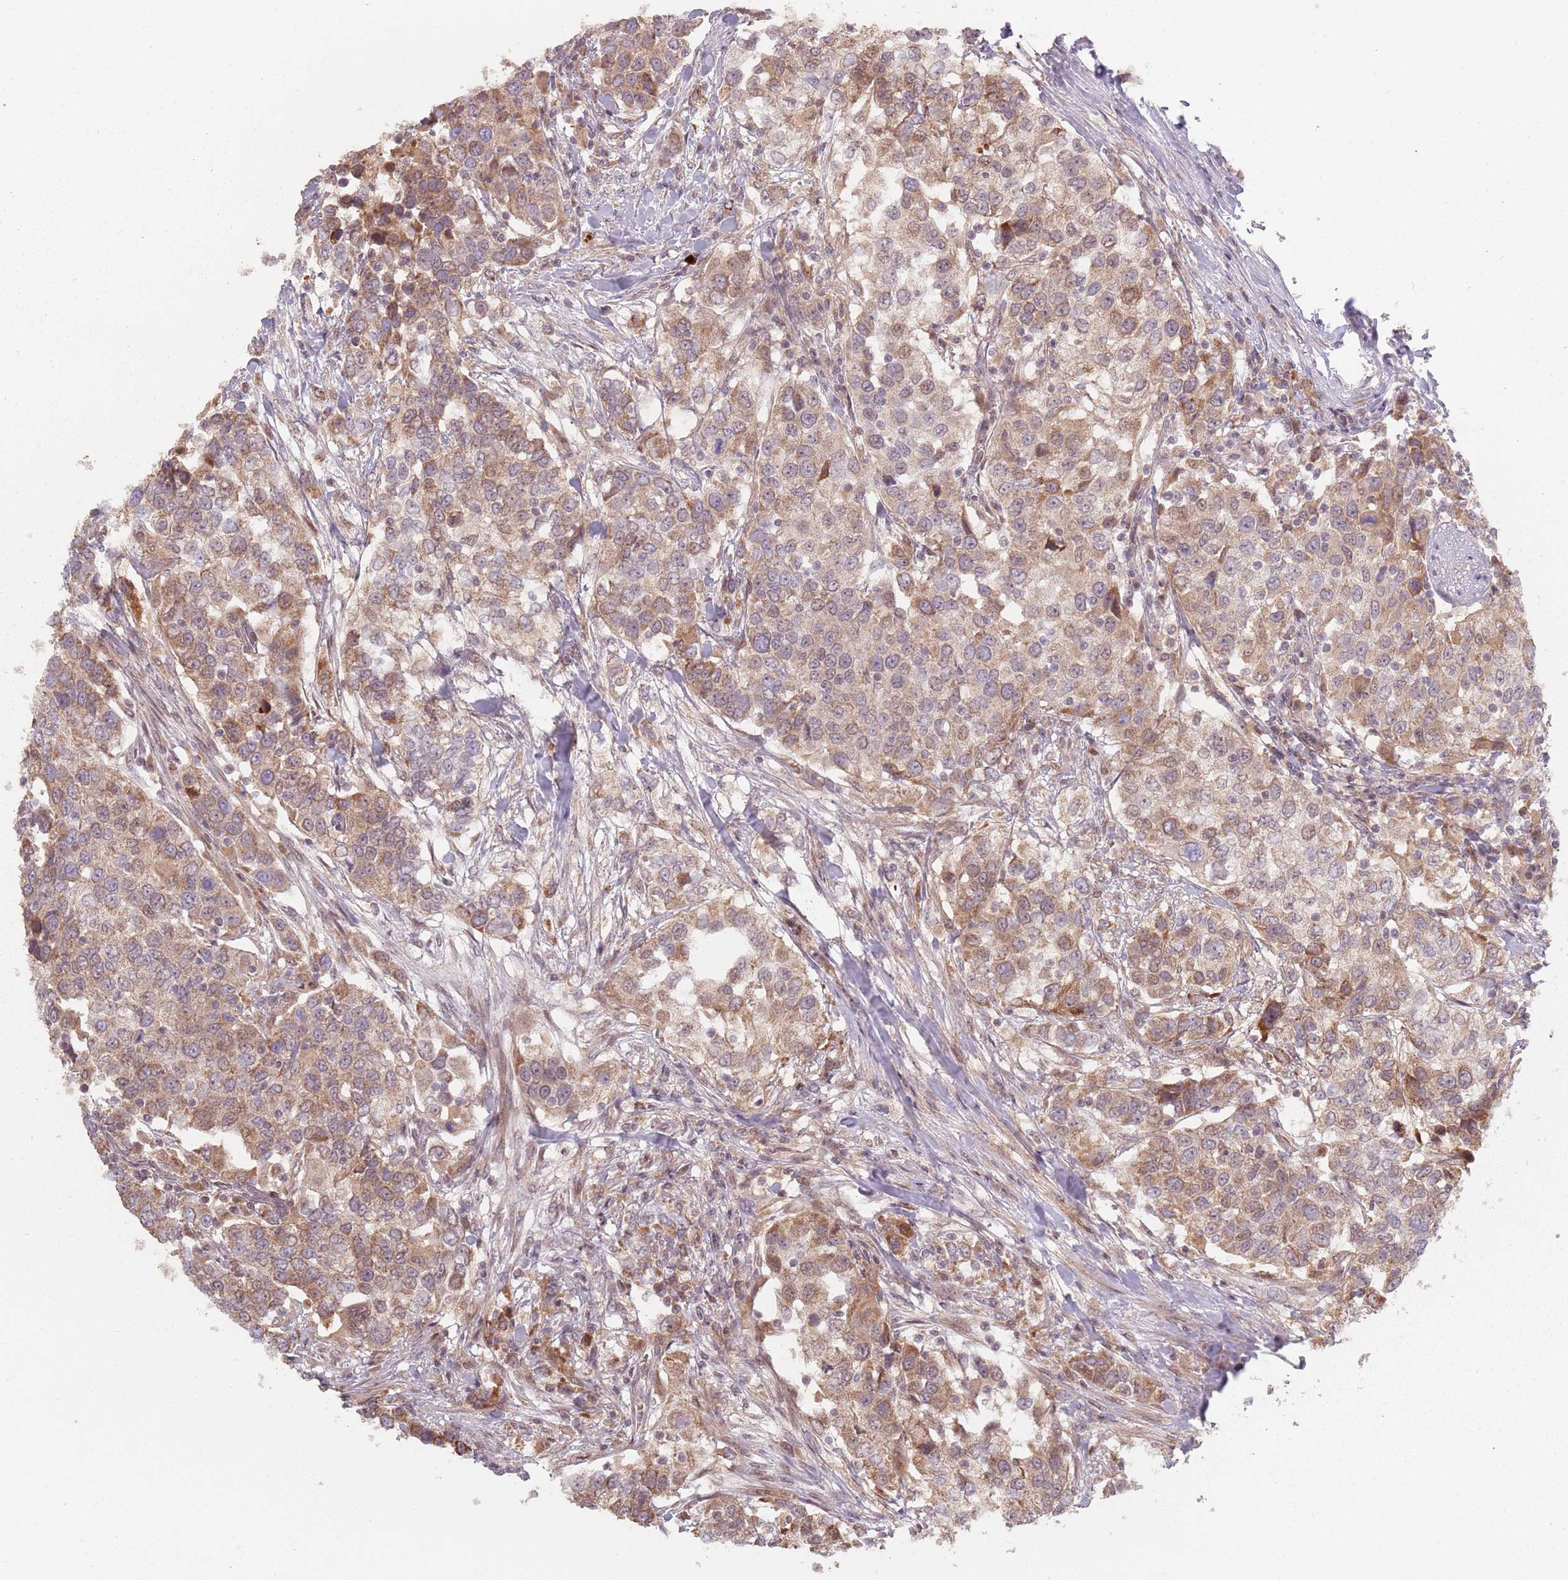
{"staining": {"intensity": "moderate", "quantity": ">75%", "location": "cytoplasmic/membranous"}, "tissue": "urothelial cancer", "cell_type": "Tumor cells", "image_type": "cancer", "snomed": [{"axis": "morphology", "description": "Urothelial carcinoma, High grade"}, {"axis": "topography", "description": "Urinary bladder"}], "caption": "A brown stain highlights moderate cytoplasmic/membranous expression of a protein in urothelial cancer tumor cells. (brown staining indicates protein expression, while blue staining denotes nuclei).", "gene": "VPS52", "patient": {"sex": "female", "age": 80}}